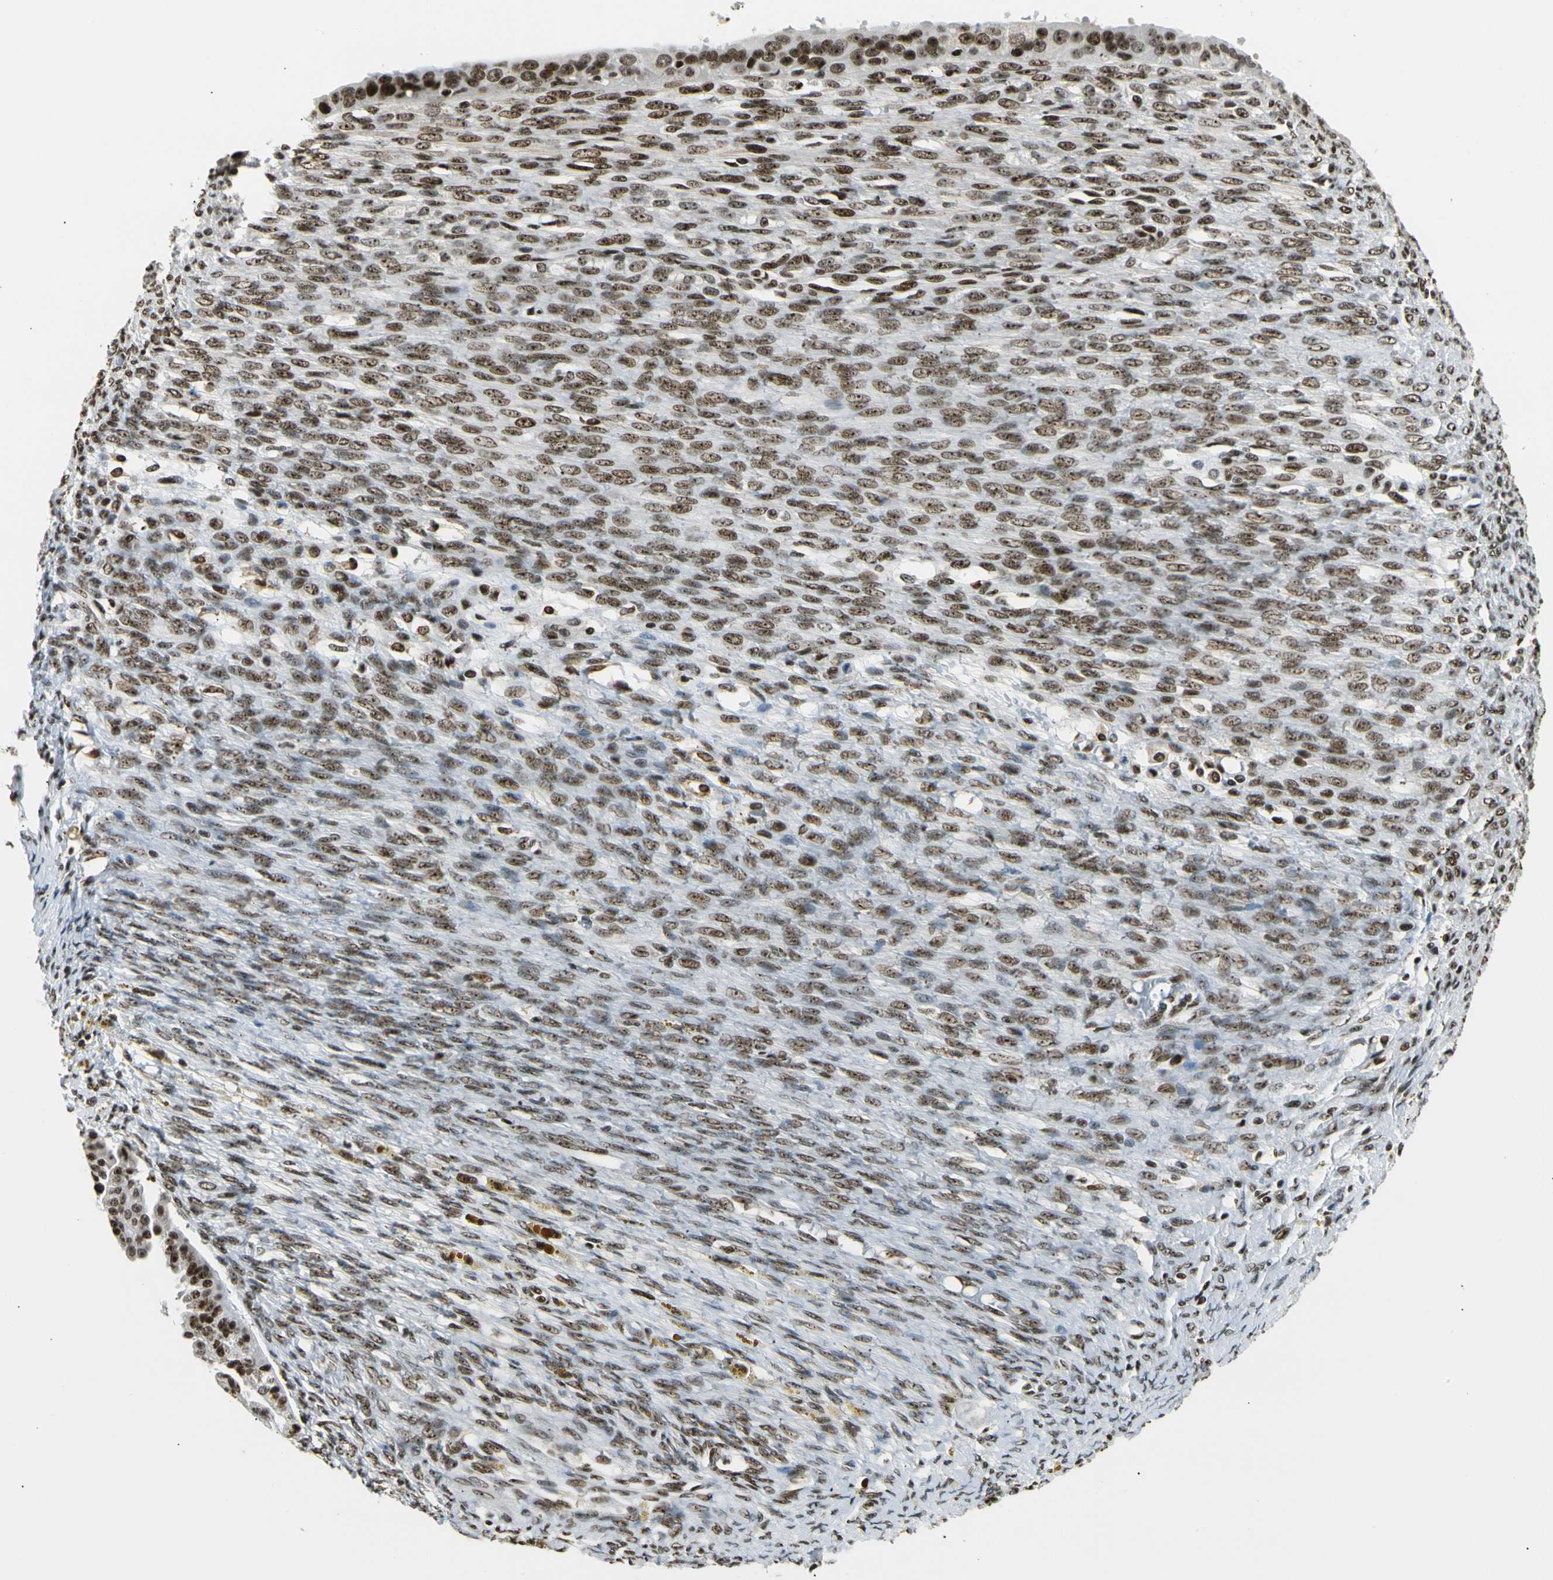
{"staining": {"intensity": "strong", "quantity": ">75%", "location": "nuclear"}, "tissue": "ovarian cancer", "cell_type": "Tumor cells", "image_type": "cancer", "snomed": [{"axis": "morphology", "description": "Cystadenocarcinoma, serous, NOS"}, {"axis": "topography", "description": "Ovary"}], "caption": "A micrograph of human ovarian cancer (serous cystadenocarcinoma) stained for a protein demonstrates strong nuclear brown staining in tumor cells.", "gene": "UBTF", "patient": {"sex": "female", "age": 58}}